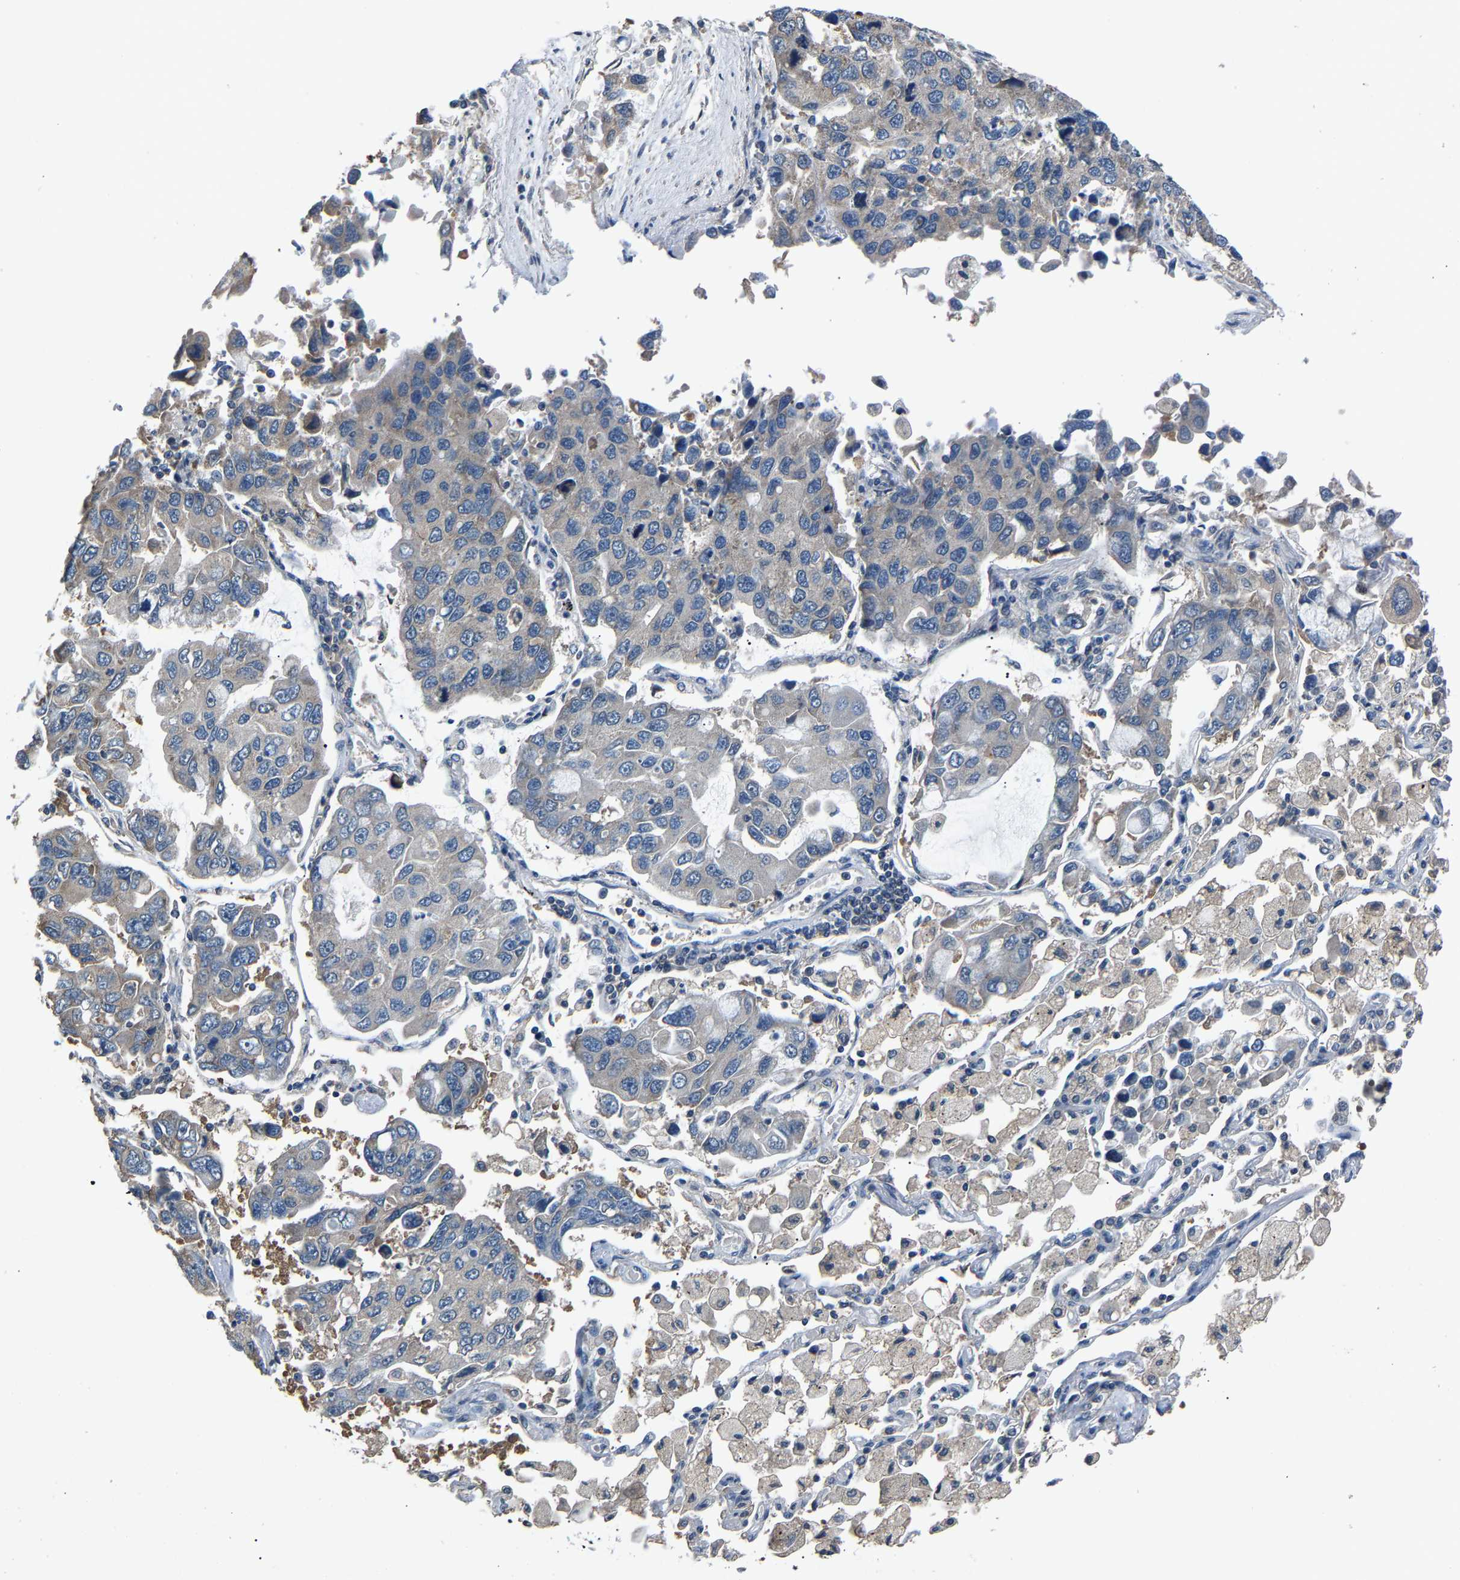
{"staining": {"intensity": "weak", "quantity": "<25%", "location": "cytoplasmic/membranous"}, "tissue": "lung cancer", "cell_type": "Tumor cells", "image_type": "cancer", "snomed": [{"axis": "morphology", "description": "Adenocarcinoma, NOS"}, {"axis": "topography", "description": "Lung"}], "caption": "Tumor cells are negative for brown protein staining in lung cancer. (Stains: DAB immunohistochemistry with hematoxylin counter stain, Microscopy: brightfield microscopy at high magnification).", "gene": "ABCC9", "patient": {"sex": "male", "age": 64}}